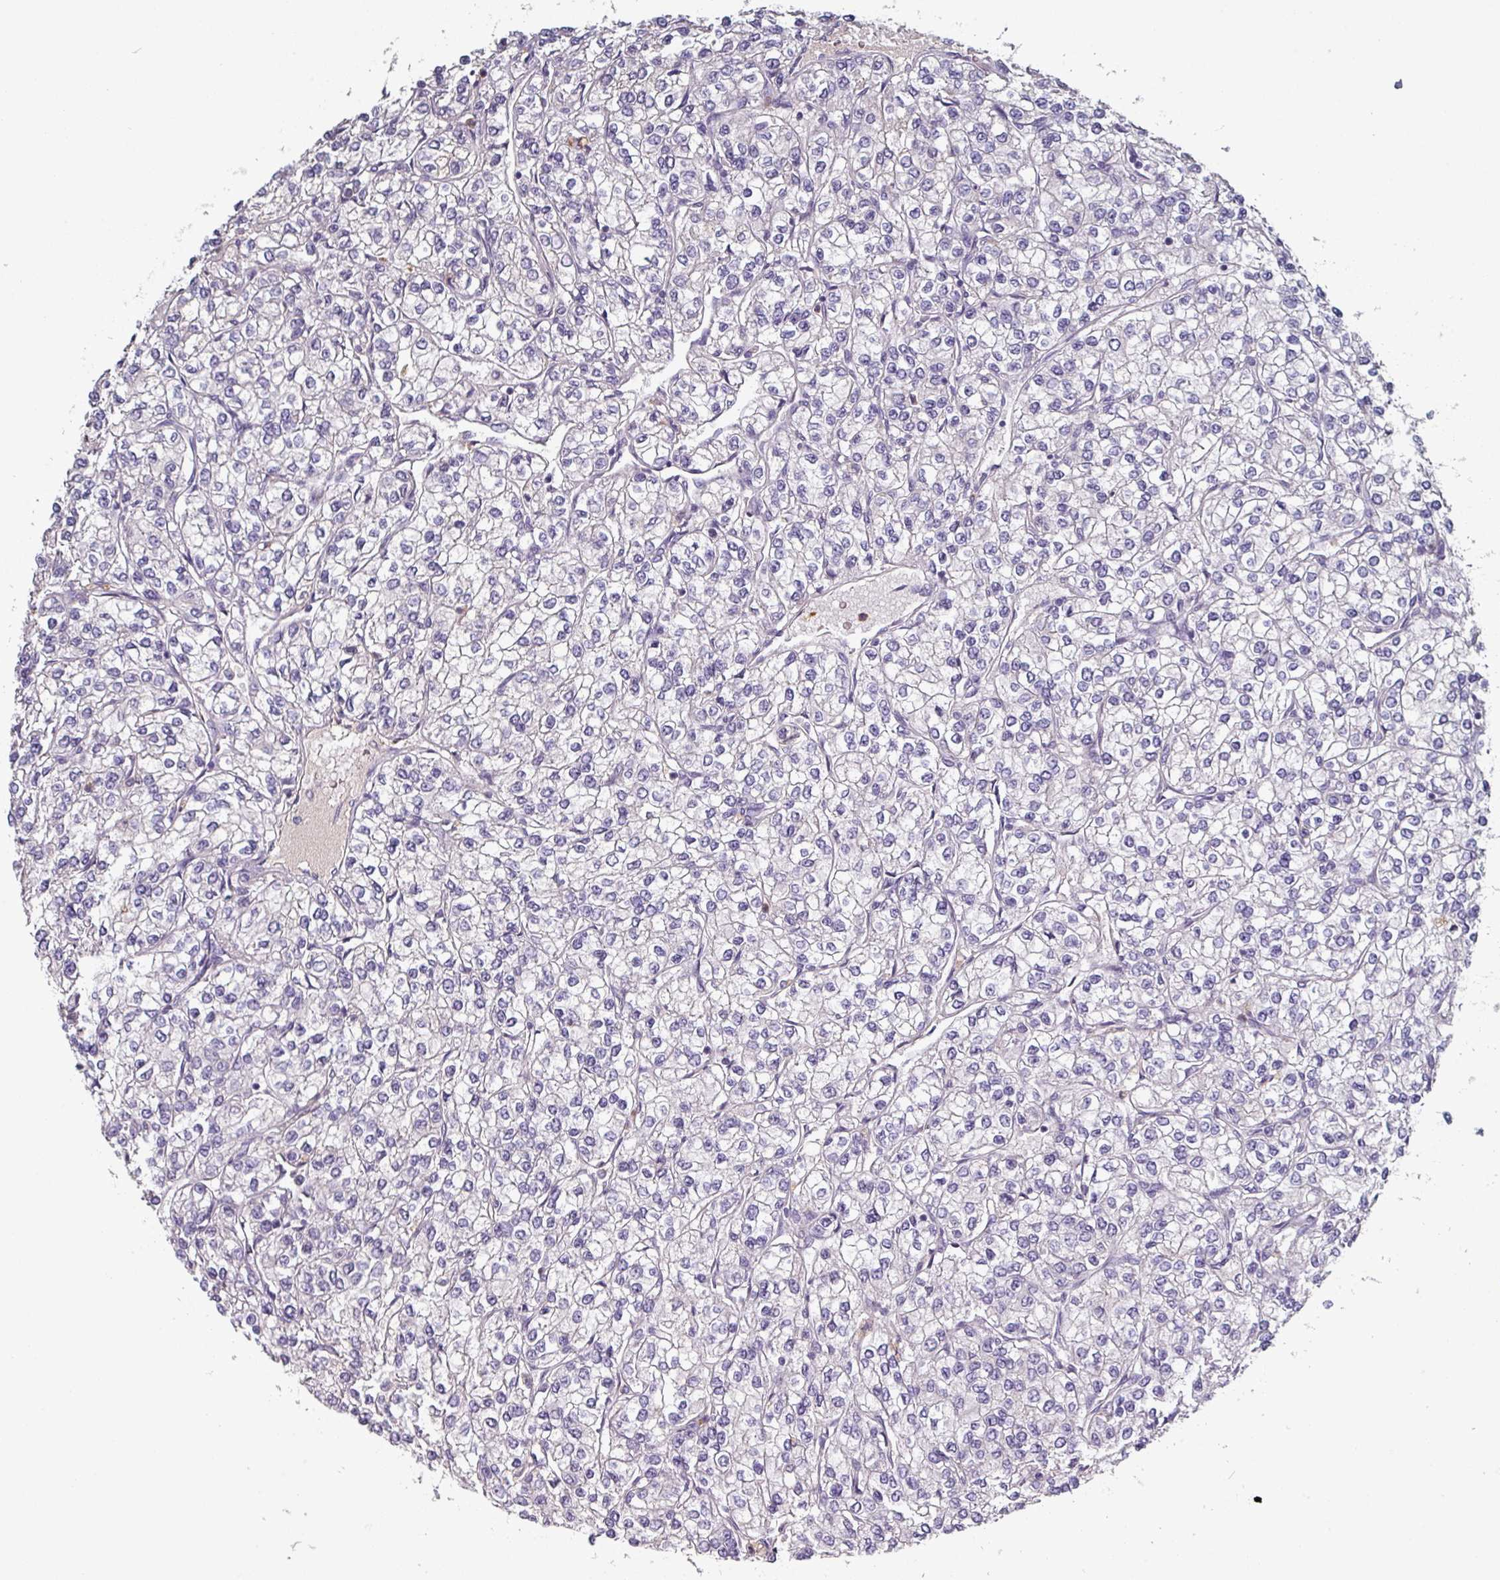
{"staining": {"intensity": "negative", "quantity": "none", "location": "none"}, "tissue": "renal cancer", "cell_type": "Tumor cells", "image_type": "cancer", "snomed": [{"axis": "morphology", "description": "Adenocarcinoma, NOS"}, {"axis": "topography", "description": "Kidney"}], "caption": "An image of renal cancer stained for a protein exhibits no brown staining in tumor cells.", "gene": "PRAMEF8", "patient": {"sex": "male", "age": 80}}